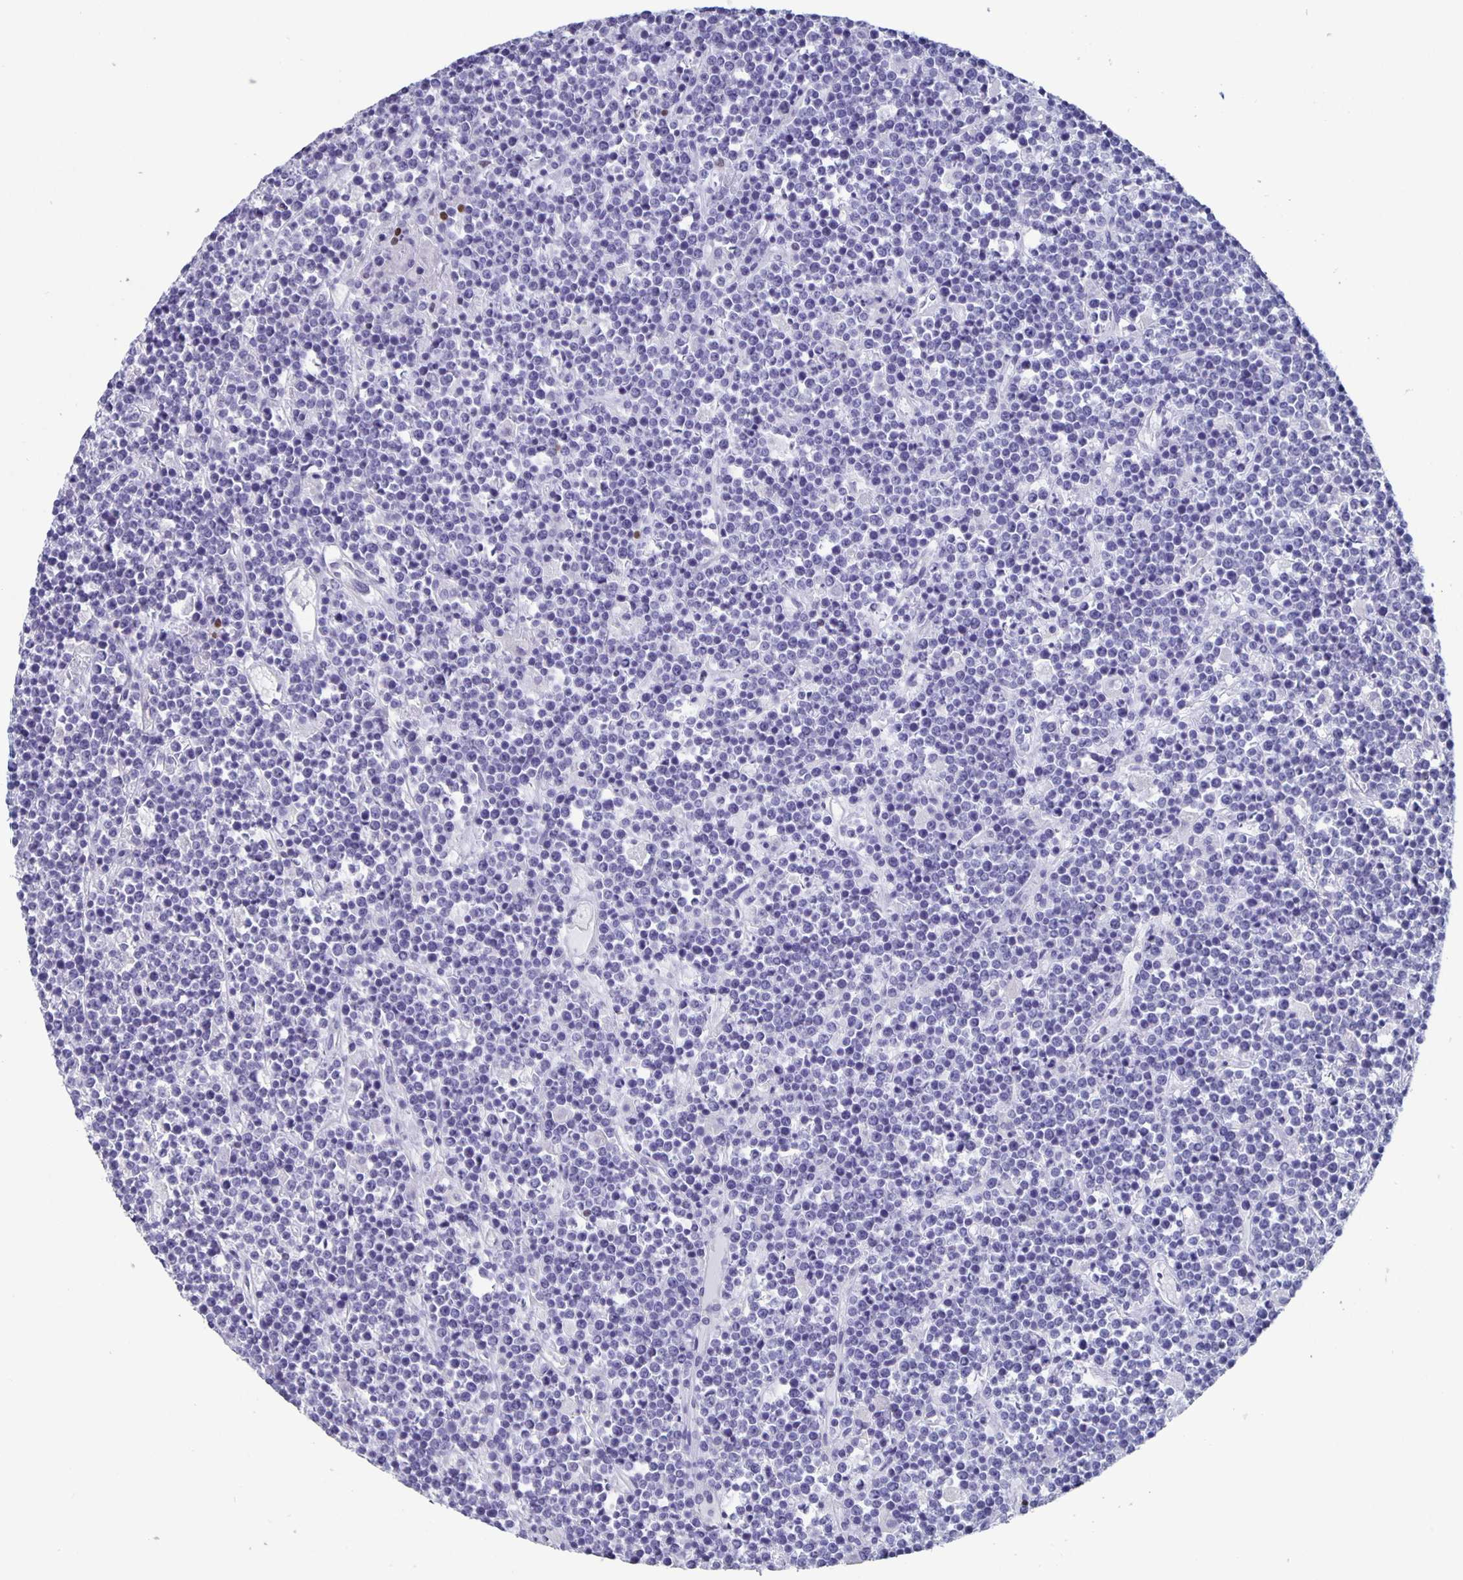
{"staining": {"intensity": "negative", "quantity": "none", "location": "none"}, "tissue": "lymphoma", "cell_type": "Tumor cells", "image_type": "cancer", "snomed": [{"axis": "morphology", "description": "Malignant lymphoma, non-Hodgkin's type, High grade"}, {"axis": "topography", "description": "Ovary"}], "caption": "Human lymphoma stained for a protein using immunohistochemistry displays no positivity in tumor cells.", "gene": "SATB2", "patient": {"sex": "female", "age": 56}}